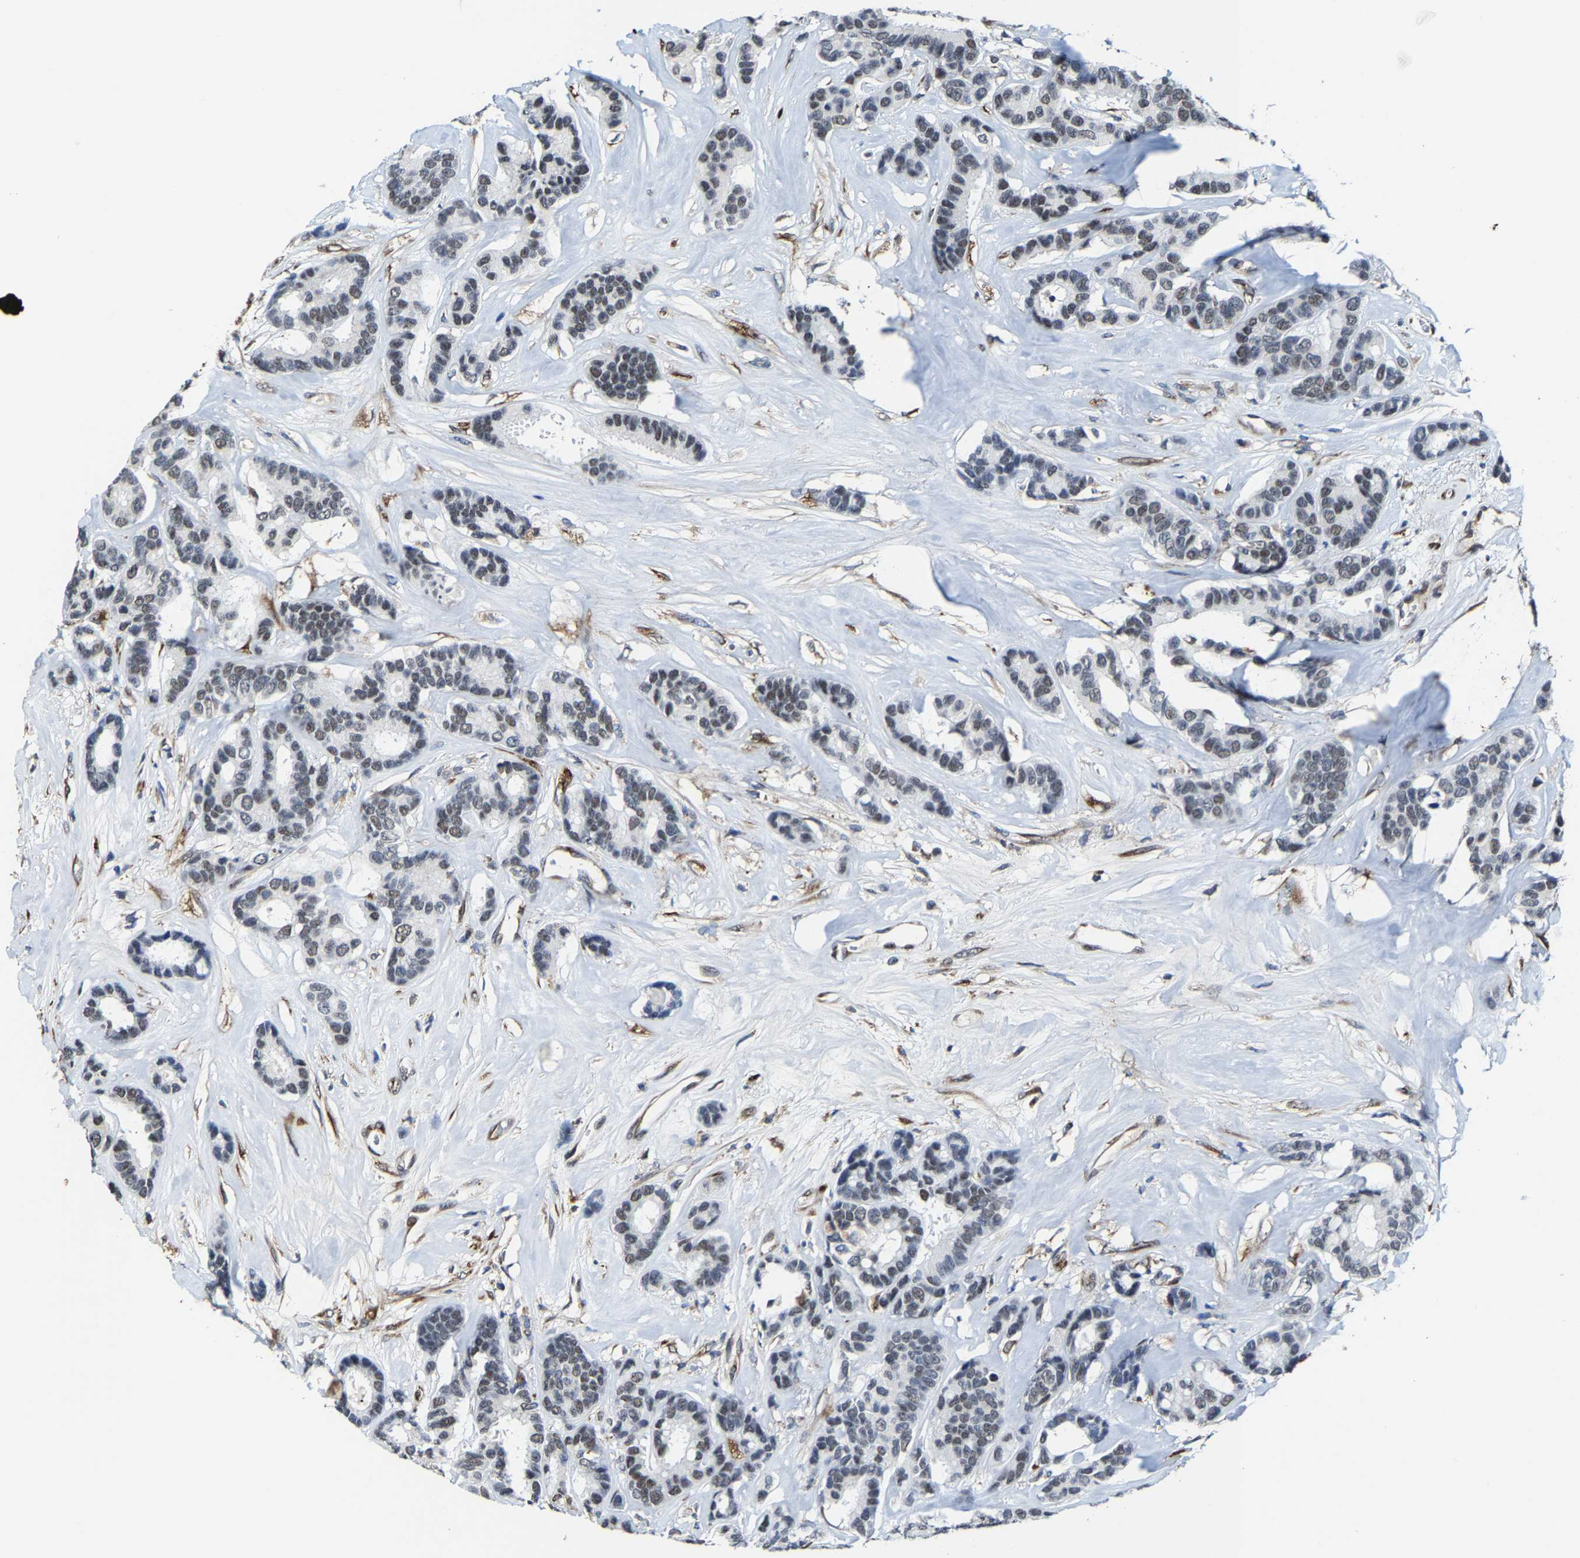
{"staining": {"intensity": "moderate", "quantity": "25%-75%", "location": "nuclear"}, "tissue": "breast cancer", "cell_type": "Tumor cells", "image_type": "cancer", "snomed": [{"axis": "morphology", "description": "Duct carcinoma"}, {"axis": "topography", "description": "Breast"}], "caption": "Protein expression analysis of breast invasive ductal carcinoma displays moderate nuclear positivity in approximately 25%-75% of tumor cells.", "gene": "METTL1", "patient": {"sex": "female", "age": 87}}